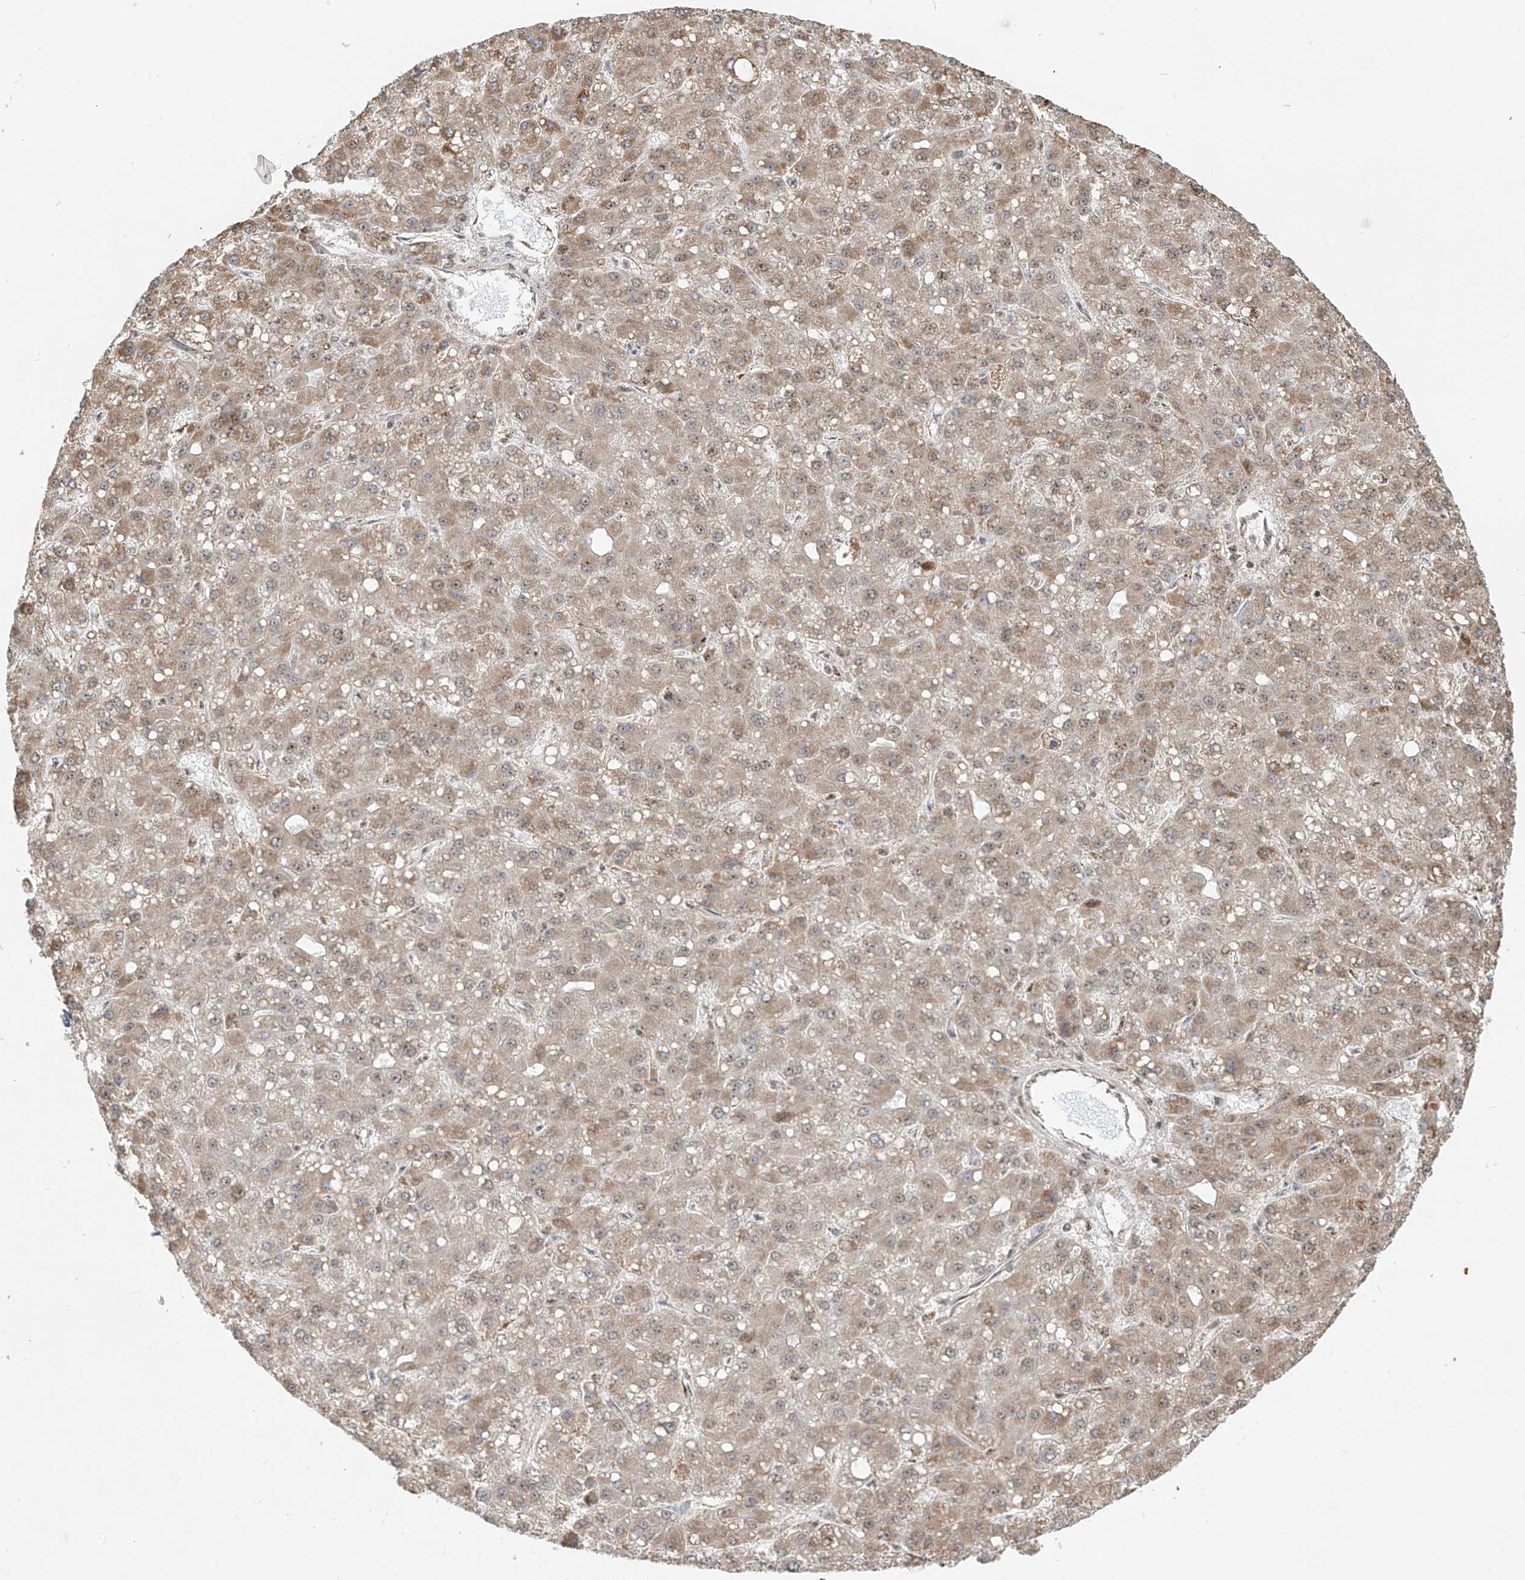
{"staining": {"intensity": "moderate", "quantity": ">75%", "location": "cytoplasmic/membranous"}, "tissue": "liver cancer", "cell_type": "Tumor cells", "image_type": "cancer", "snomed": [{"axis": "morphology", "description": "Carcinoma, Hepatocellular, NOS"}, {"axis": "topography", "description": "Liver"}], "caption": "A photomicrograph showing moderate cytoplasmic/membranous expression in approximately >75% of tumor cells in liver cancer (hepatocellular carcinoma), as visualized by brown immunohistochemical staining.", "gene": "ZBTB8A", "patient": {"sex": "male", "age": 67}}